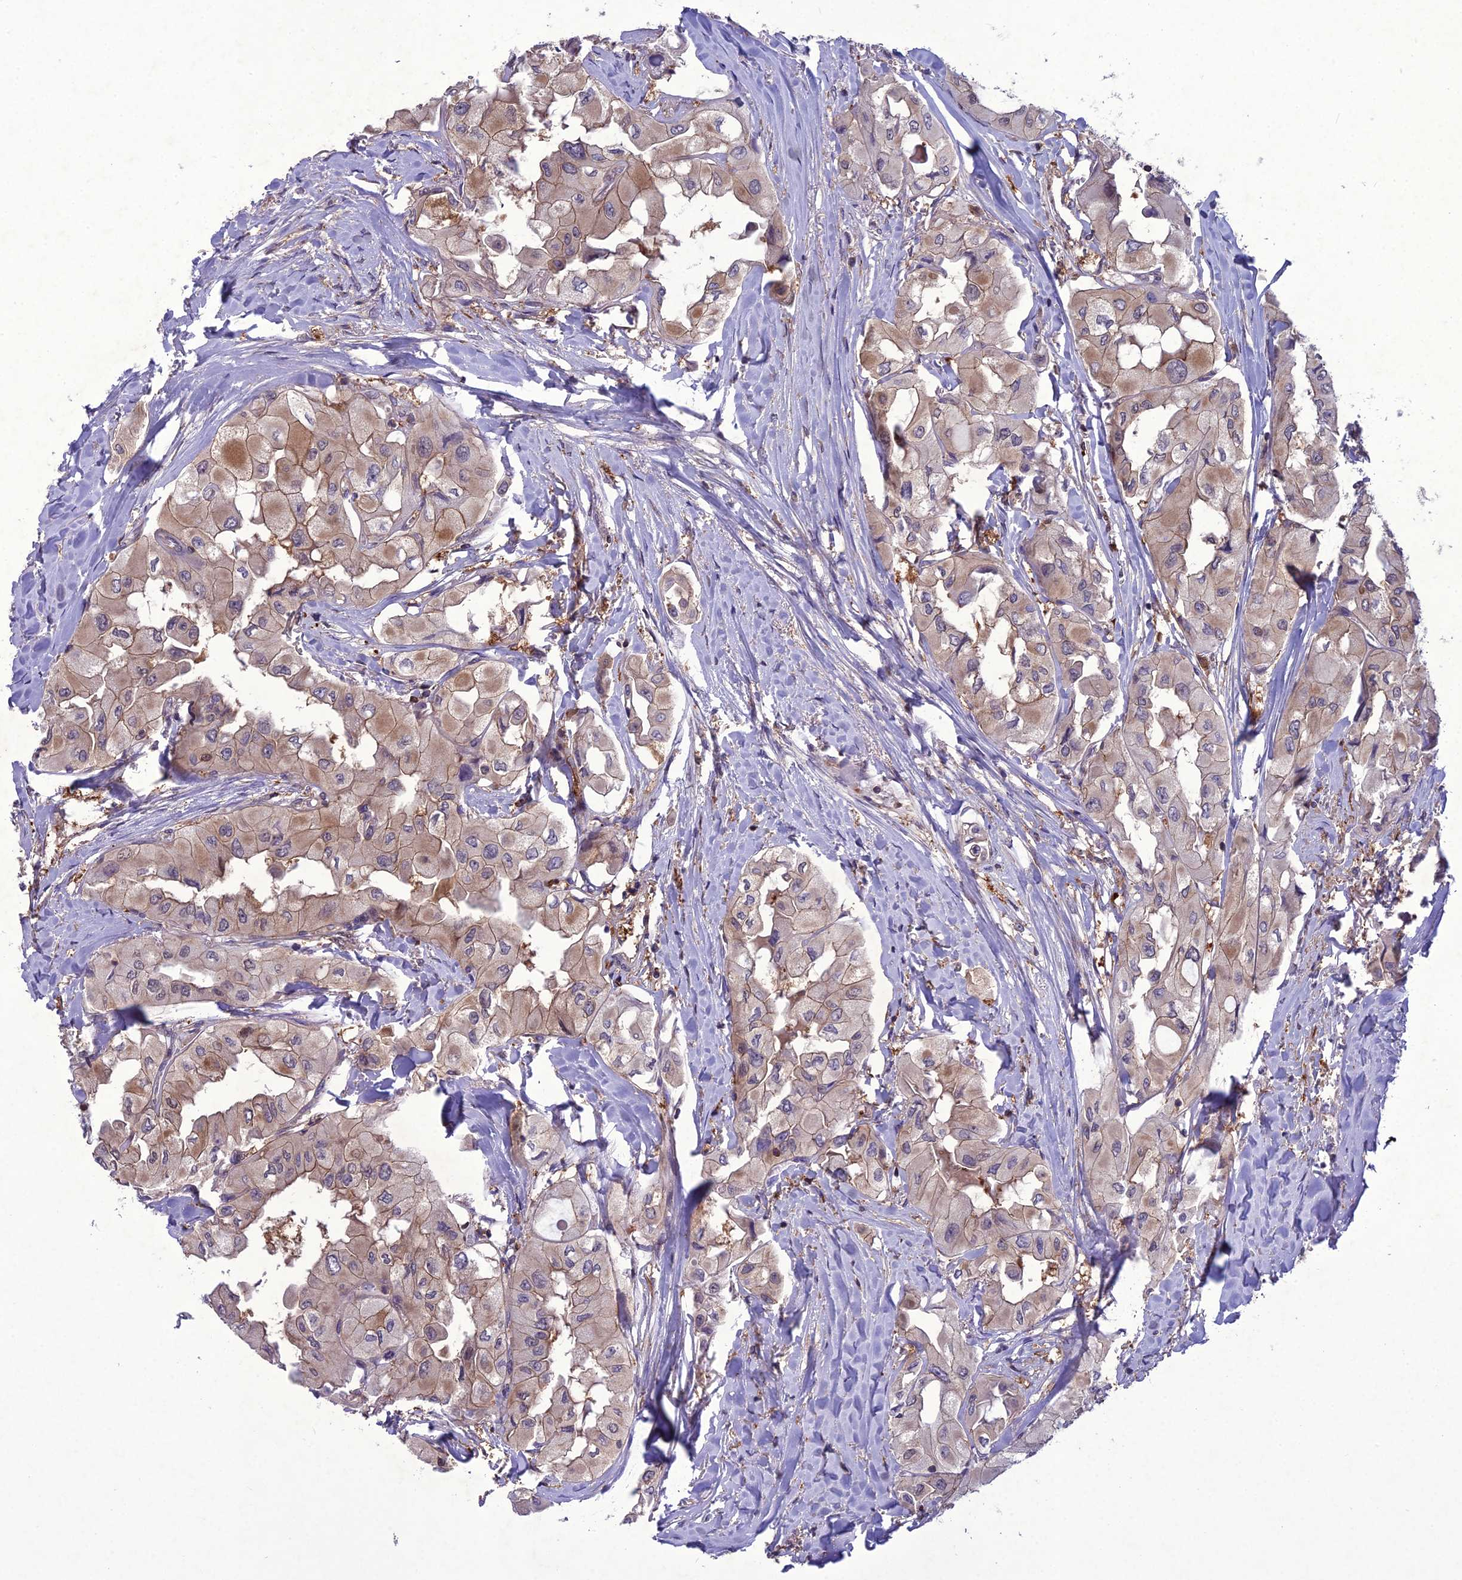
{"staining": {"intensity": "moderate", "quantity": "25%-75%", "location": "cytoplasmic/membranous"}, "tissue": "thyroid cancer", "cell_type": "Tumor cells", "image_type": "cancer", "snomed": [{"axis": "morphology", "description": "Normal tissue, NOS"}, {"axis": "morphology", "description": "Papillary adenocarcinoma, NOS"}, {"axis": "topography", "description": "Thyroid gland"}], "caption": "An immunohistochemistry (IHC) image of neoplastic tissue is shown. Protein staining in brown labels moderate cytoplasmic/membranous positivity in thyroid papillary adenocarcinoma within tumor cells.", "gene": "GDF6", "patient": {"sex": "female", "age": 59}}